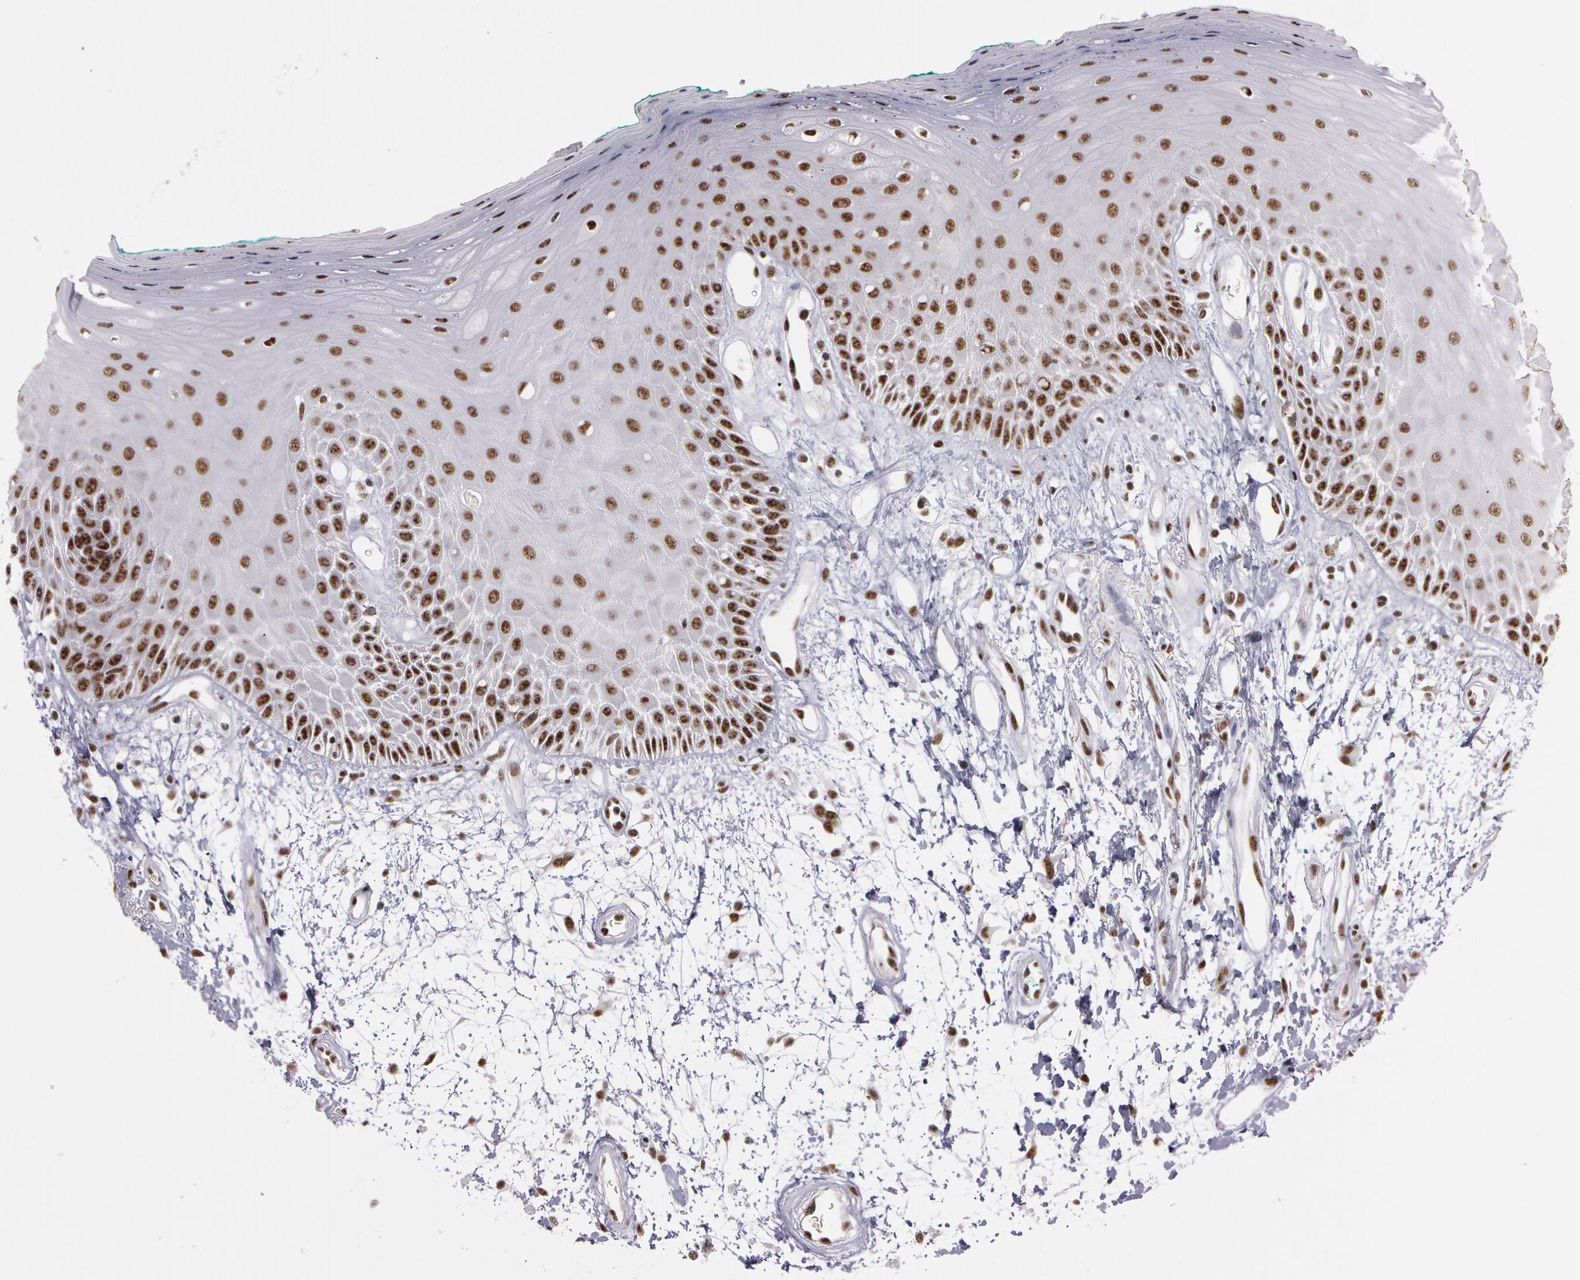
{"staining": {"intensity": "moderate", "quantity": ">75%", "location": "nuclear"}, "tissue": "oral mucosa", "cell_type": "Squamous epithelial cells", "image_type": "normal", "snomed": [{"axis": "morphology", "description": "Normal tissue, NOS"}, {"axis": "morphology", "description": "Squamous cell carcinoma, NOS"}, {"axis": "topography", "description": "Skeletal muscle"}, {"axis": "topography", "description": "Oral tissue"}, {"axis": "topography", "description": "Head-Neck"}], "caption": "Immunohistochemistry histopathology image of benign oral mucosa: human oral mucosa stained using immunohistochemistry exhibits medium levels of moderate protein expression localized specifically in the nuclear of squamous epithelial cells, appearing as a nuclear brown color.", "gene": "PNN", "patient": {"sex": "female", "age": 84}}